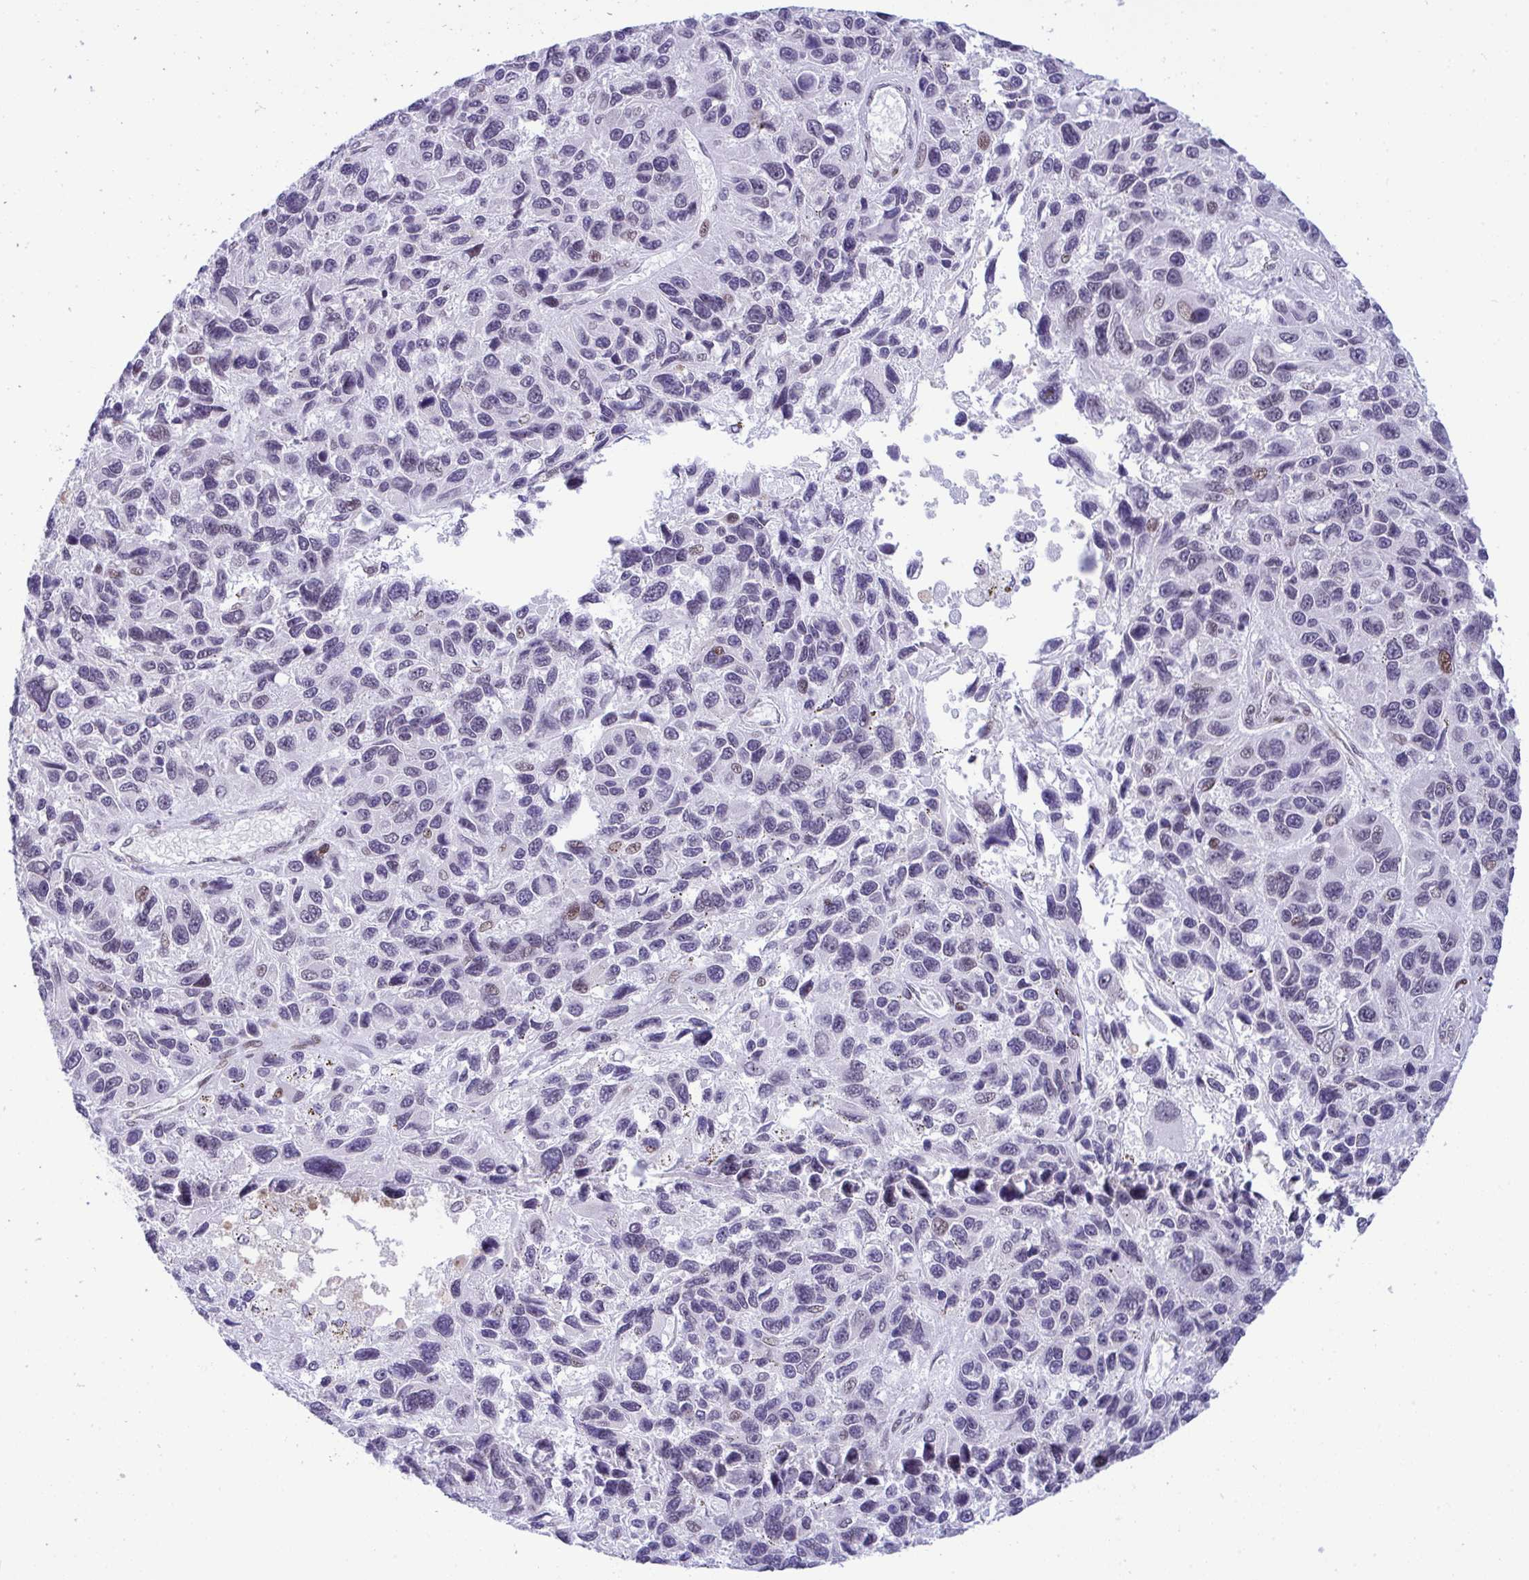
{"staining": {"intensity": "negative", "quantity": "none", "location": "none"}, "tissue": "melanoma", "cell_type": "Tumor cells", "image_type": "cancer", "snomed": [{"axis": "morphology", "description": "Malignant melanoma, NOS"}, {"axis": "topography", "description": "Skin"}], "caption": "Image shows no protein positivity in tumor cells of melanoma tissue.", "gene": "ZFHX3", "patient": {"sex": "male", "age": 53}}